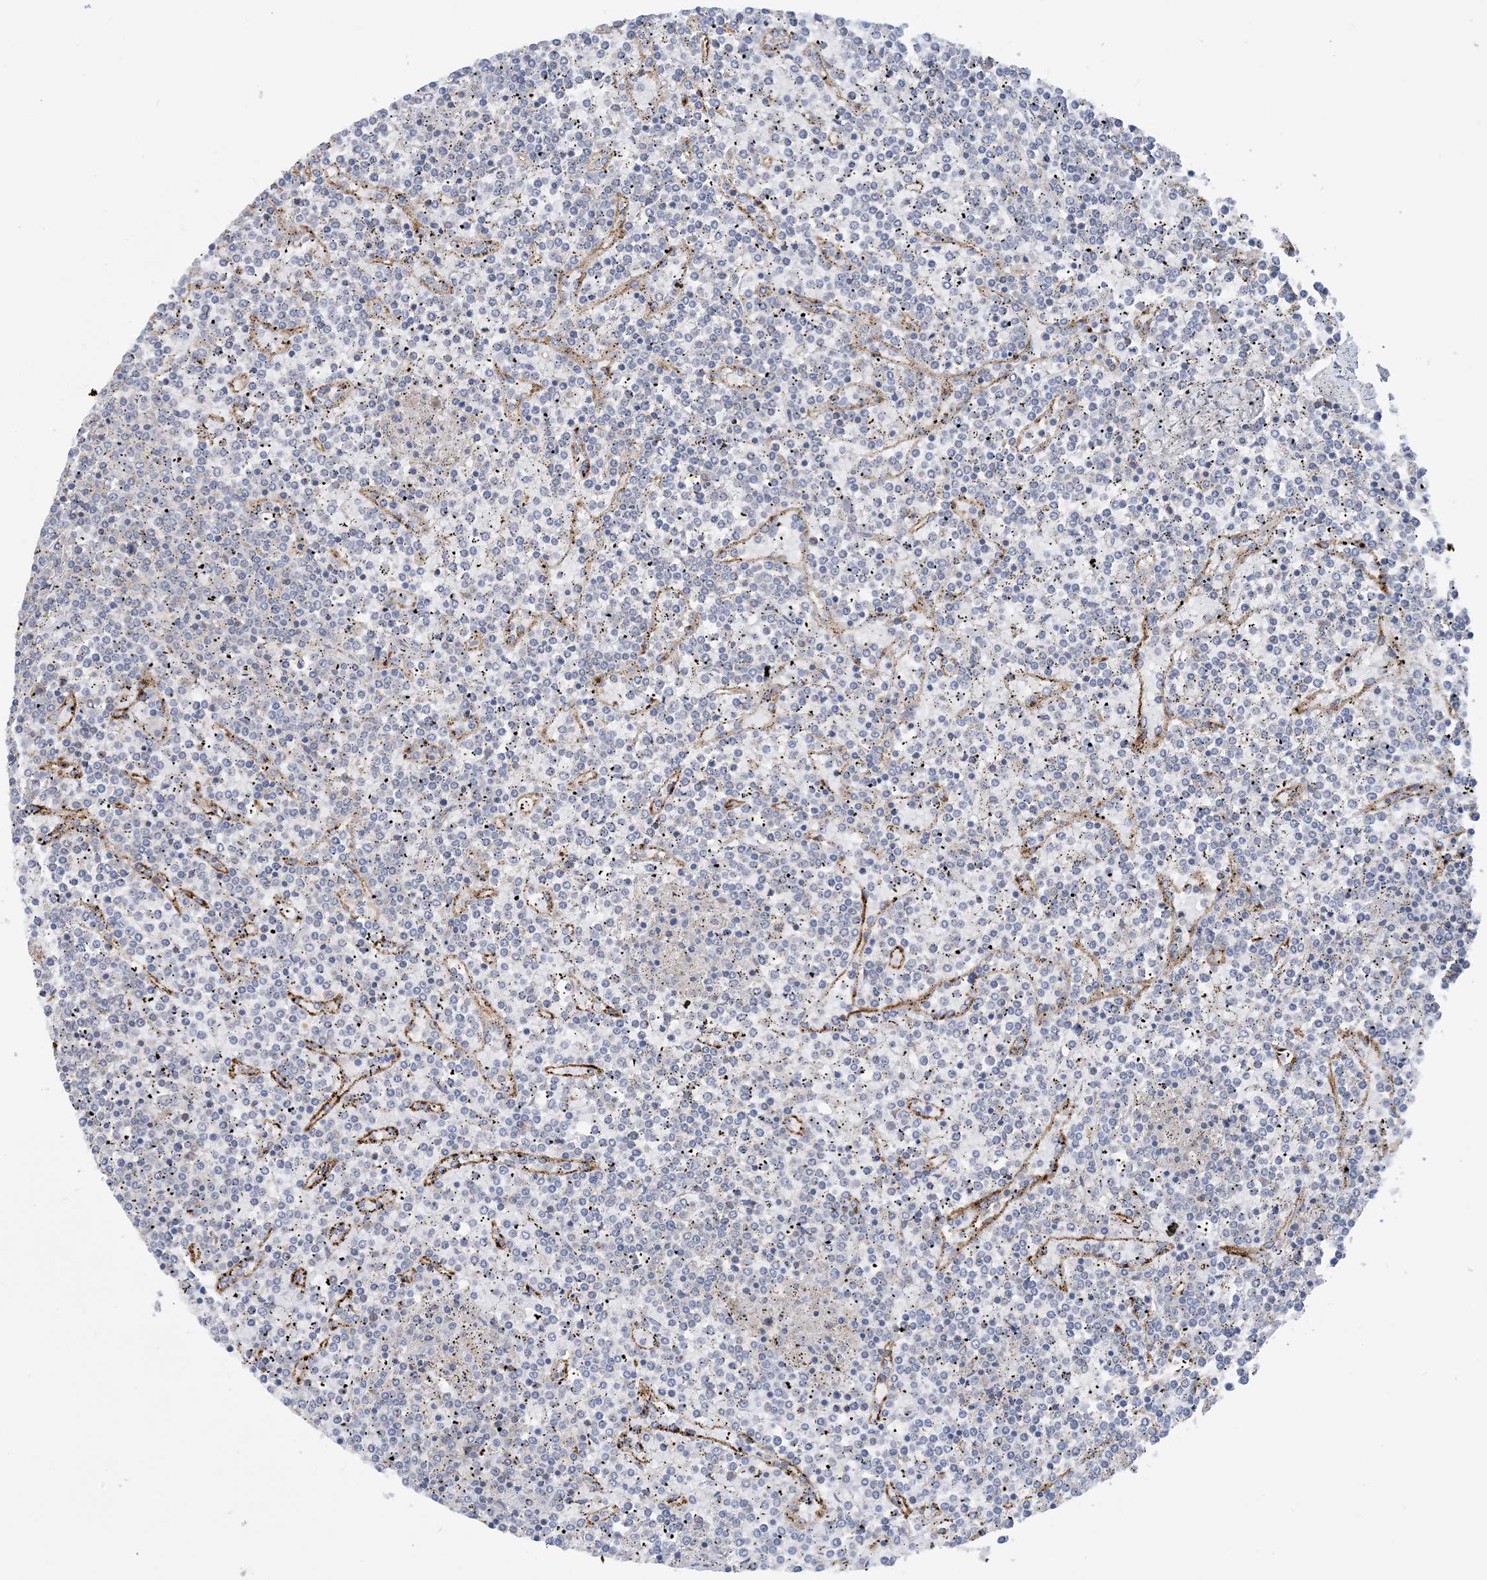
{"staining": {"intensity": "negative", "quantity": "none", "location": "none"}, "tissue": "lymphoma", "cell_type": "Tumor cells", "image_type": "cancer", "snomed": [{"axis": "morphology", "description": "Malignant lymphoma, non-Hodgkin's type, Low grade"}, {"axis": "topography", "description": "Spleen"}], "caption": "This micrograph is of low-grade malignant lymphoma, non-Hodgkin's type stained with immunohistochemistry to label a protein in brown with the nuclei are counter-stained blue. There is no positivity in tumor cells.", "gene": "CALHM5", "patient": {"sex": "female", "age": 19}}